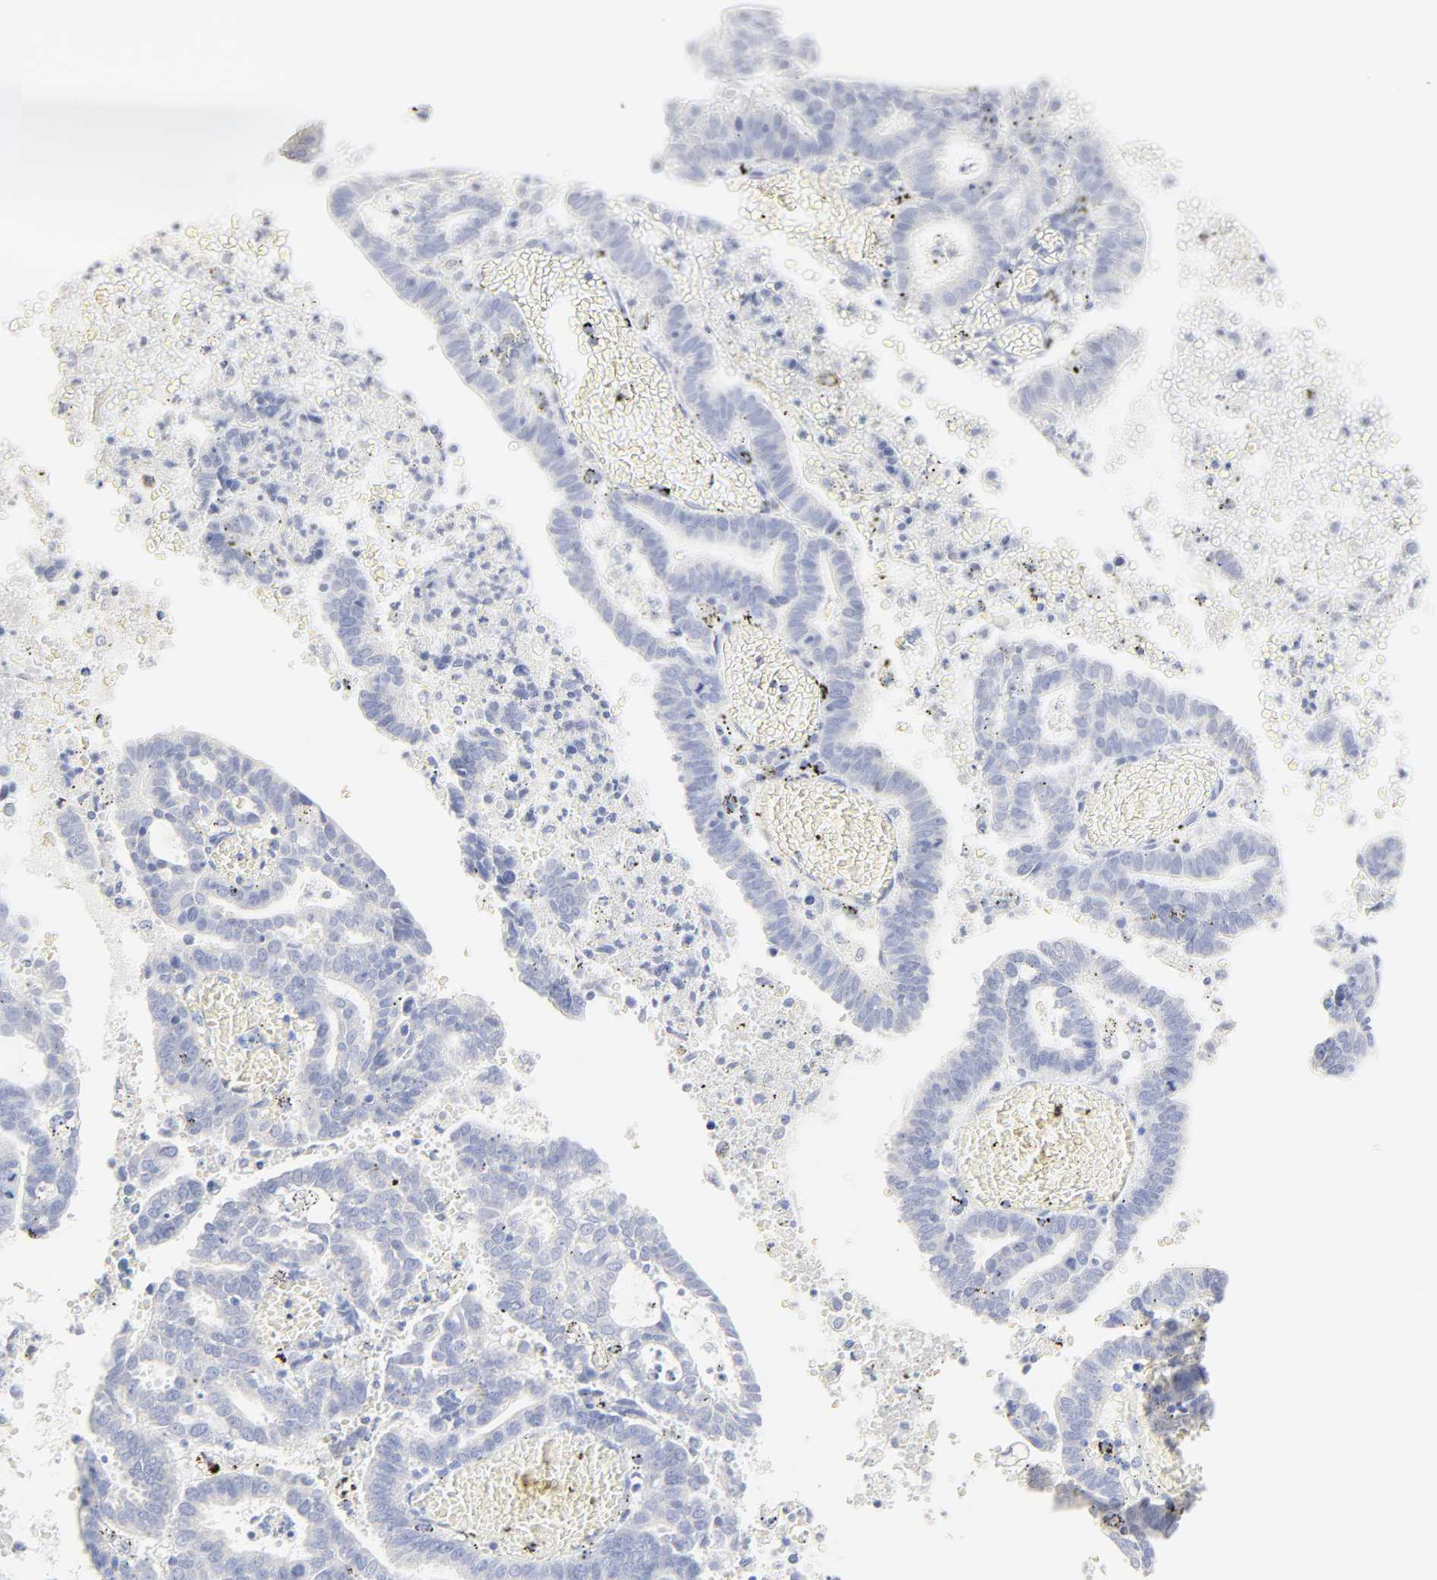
{"staining": {"intensity": "negative", "quantity": "none", "location": "none"}, "tissue": "endometrial cancer", "cell_type": "Tumor cells", "image_type": "cancer", "snomed": [{"axis": "morphology", "description": "Adenocarcinoma, NOS"}, {"axis": "topography", "description": "Uterus"}], "caption": "Tumor cells are negative for brown protein staining in endometrial cancer.", "gene": "SLCO1B3", "patient": {"sex": "female", "age": 83}}